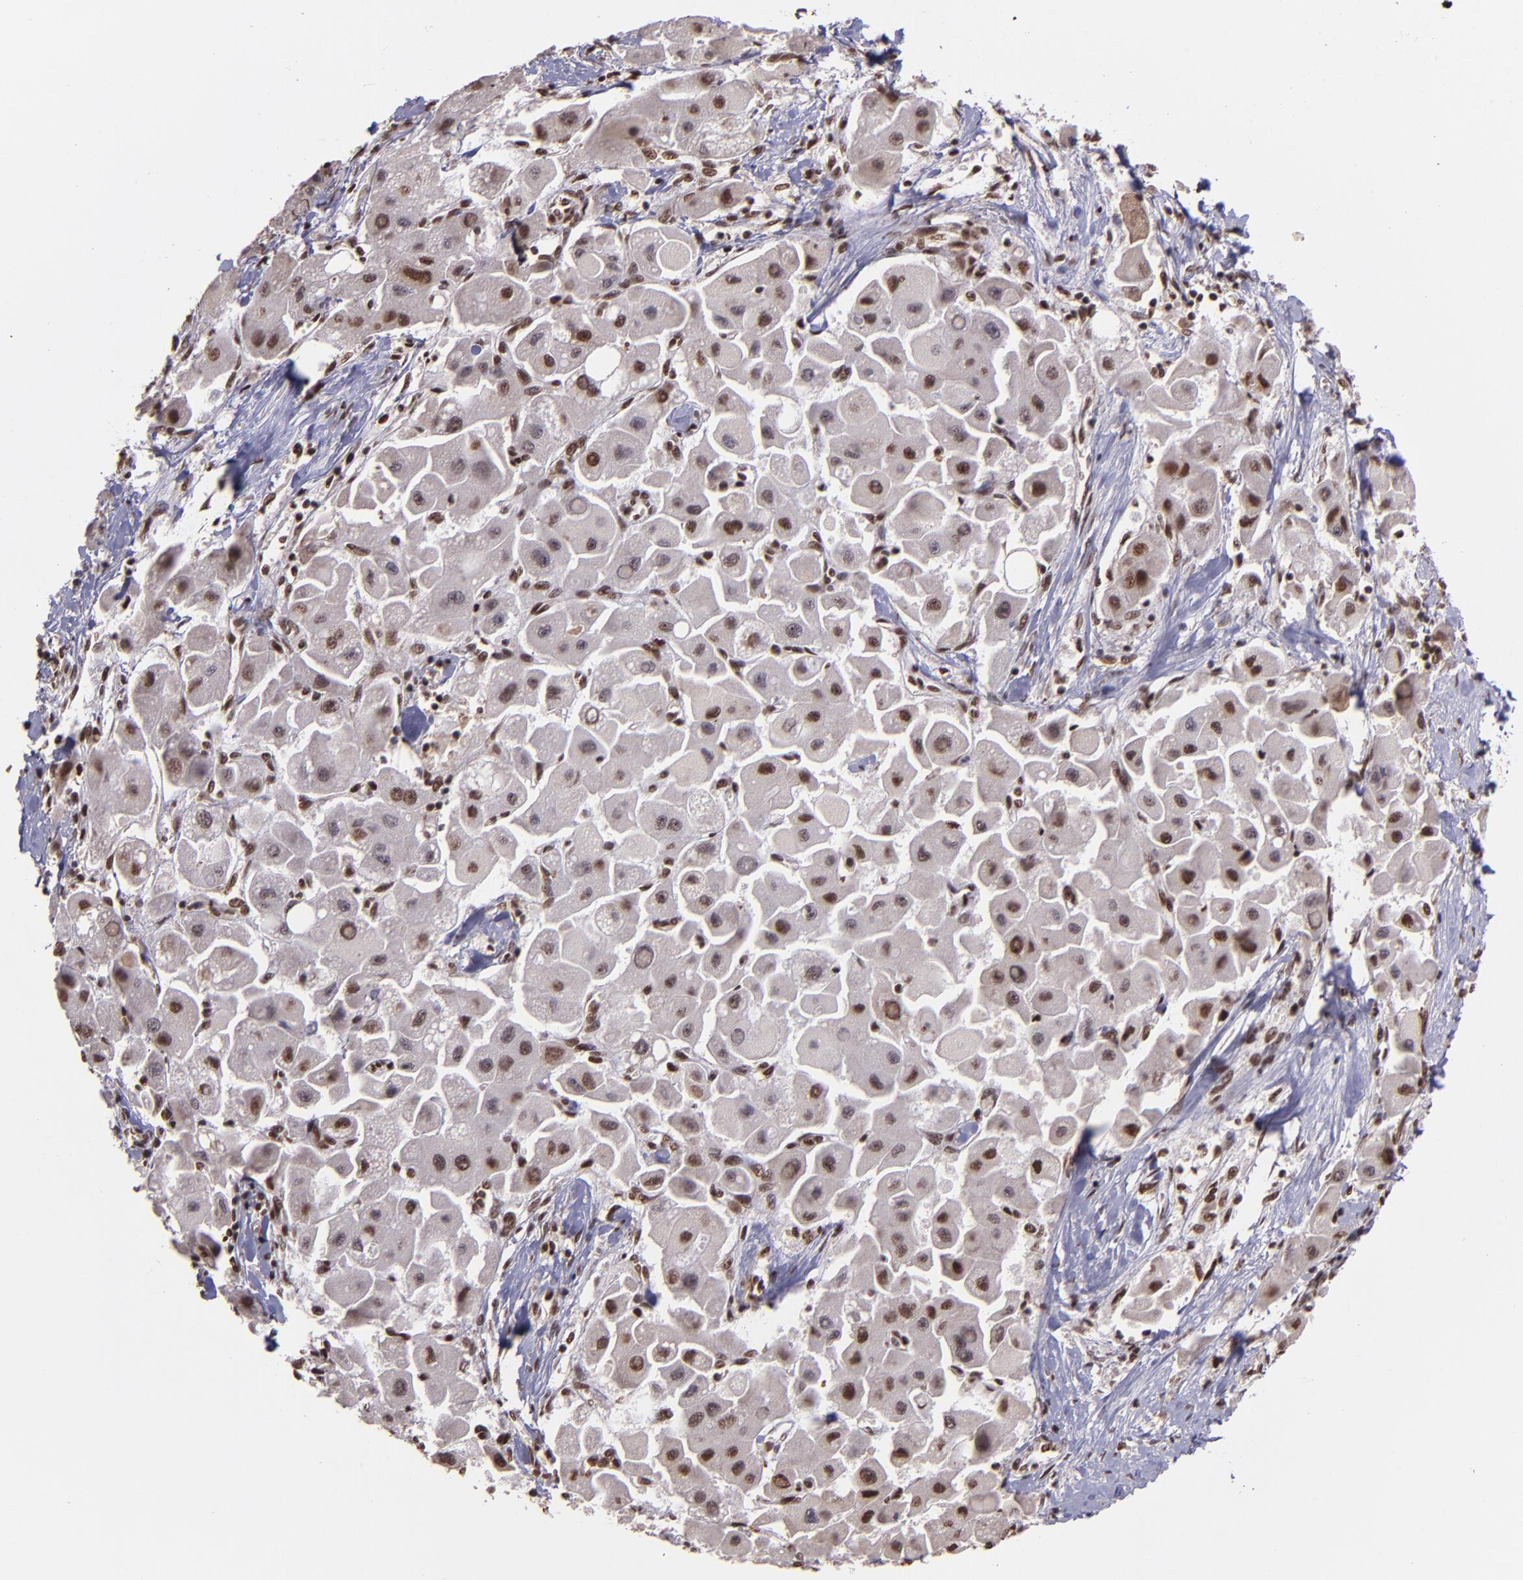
{"staining": {"intensity": "moderate", "quantity": "25%-75%", "location": "nuclear"}, "tissue": "liver cancer", "cell_type": "Tumor cells", "image_type": "cancer", "snomed": [{"axis": "morphology", "description": "Carcinoma, Hepatocellular, NOS"}, {"axis": "topography", "description": "Liver"}], "caption": "This image shows IHC staining of human hepatocellular carcinoma (liver), with medium moderate nuclear positivity in approximately 25%-75% of tumor cells.", "gene": "PQBP1", "patient": {"sex": "male", "age": 24}}